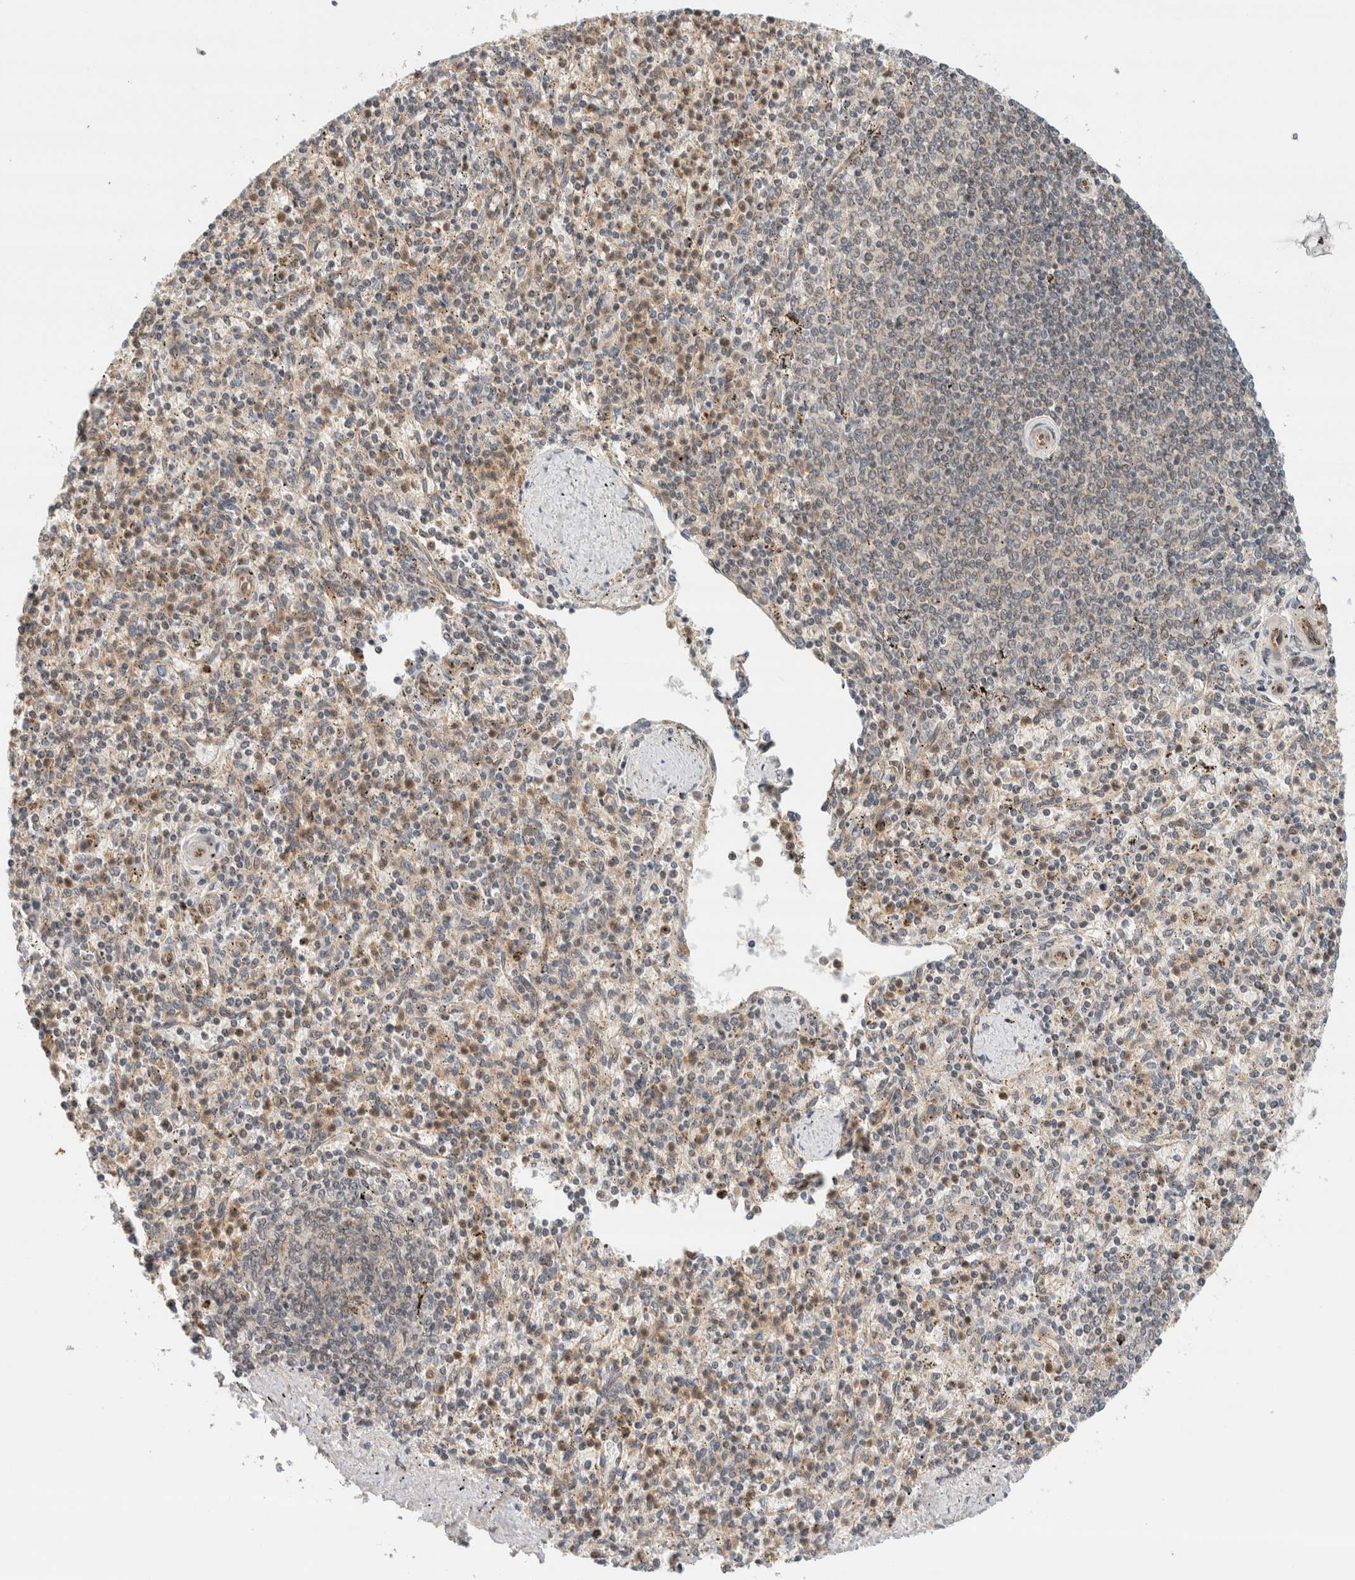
{"staining": {"intensity": "moderate", "quantity": "<25%", "location": "cytoplasmic/membranous"}, "tissue": "spleen", "cell_type": "Cells in red pulp", "image_type": "normal", "snomed": [{"axis": "morphology", "description": "Normal tissue, NOS"}, {"axis": "topography", "description": "Spleen"}], "caption": "Moderate cytoplasmic/membranous positivity for a protein is identified in about <25% of cells in red pulp of normal spleen using IHC.", "gene": "OTUD6B", "patient": {"sex": "male", "age": 72}}